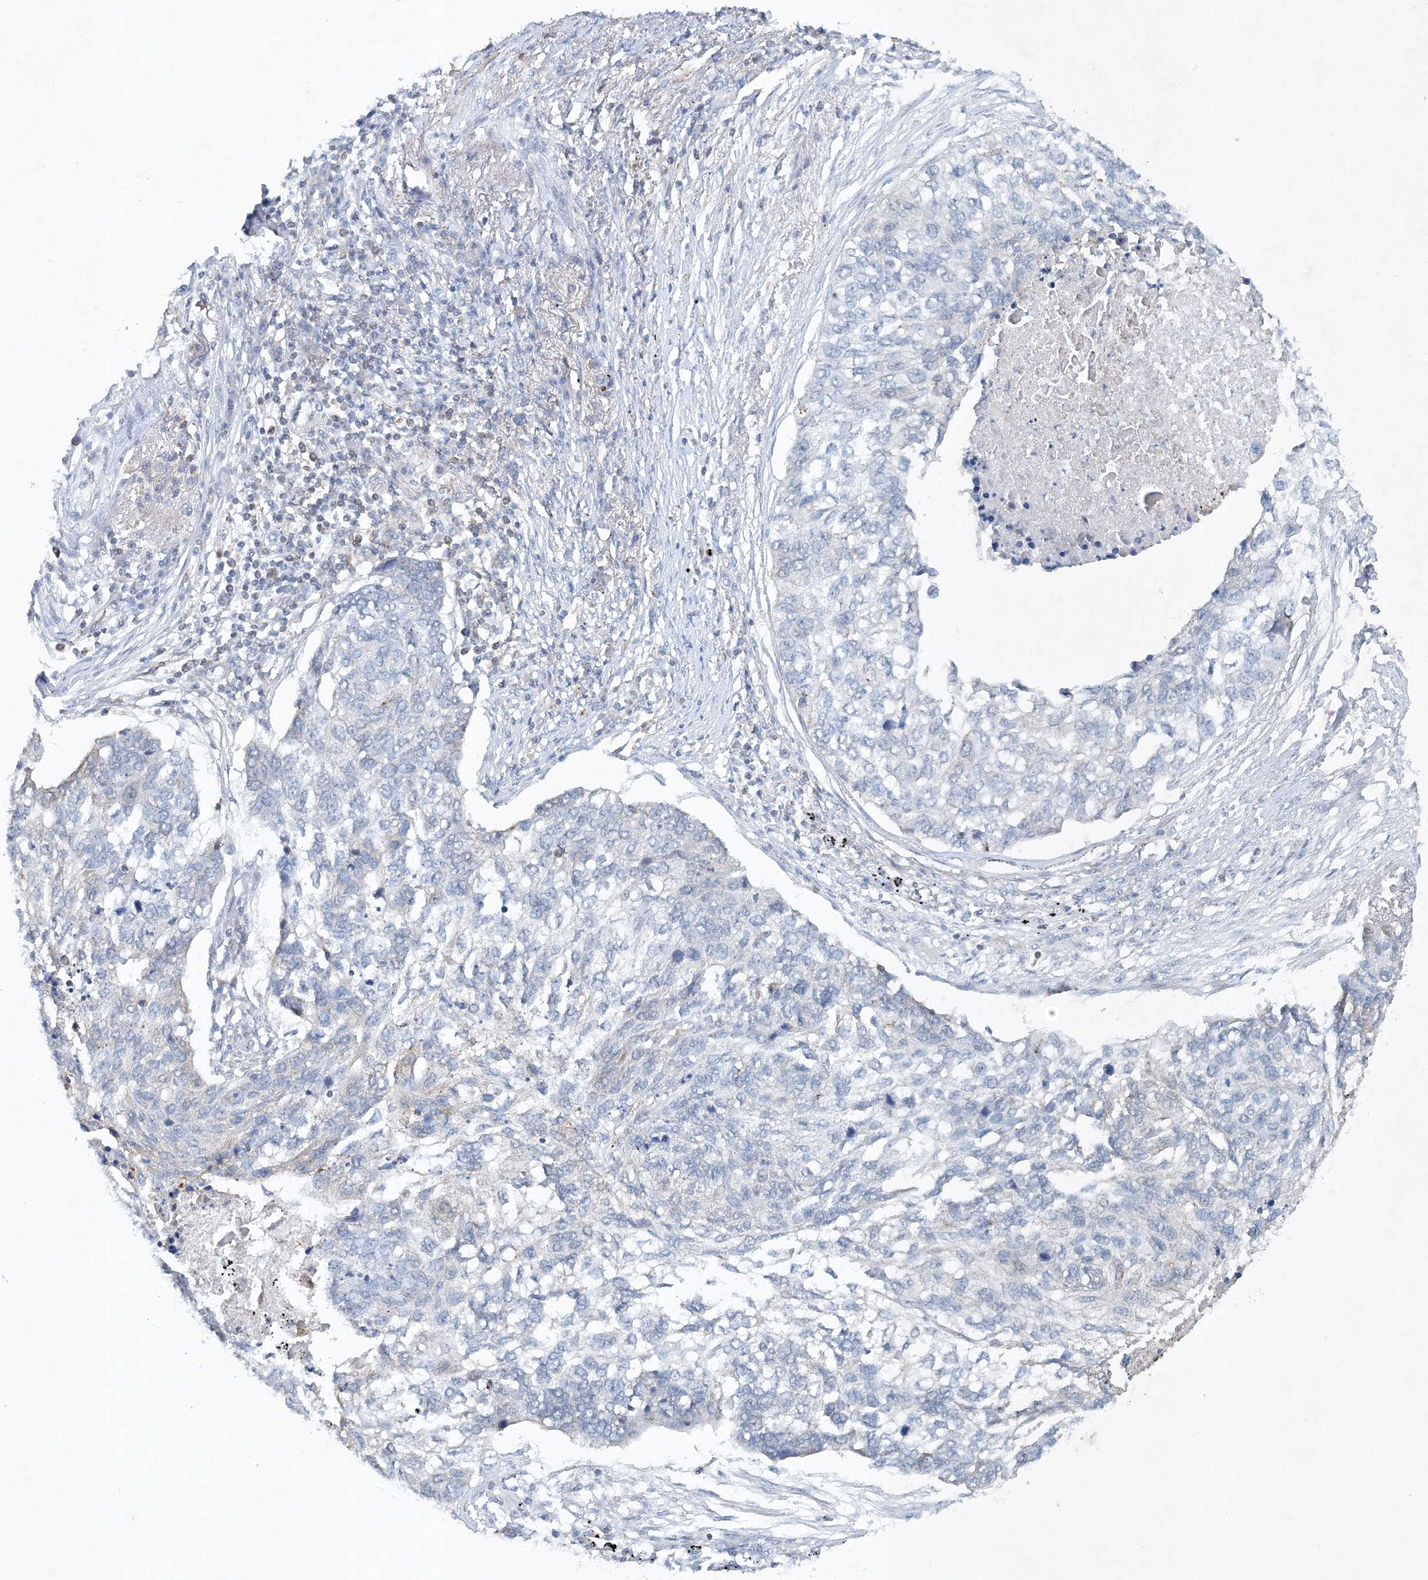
{"staining": {"intensity": "negative", "quantity": "none", "location": "none"}, "tissue": "lung cancer", "cell_type": "Tumor cells", "image_type": "cancer", "snomed": [{"axis": "morphology", "description": "Squamous cell carcinoma, NOS"}, {"axis": "topography", "description": "Lung"}], "caption": "This is a image of immunohistochemistry (IHC) staining of lung squamous cell carcinoma, which shows no expression in tumor cells.", "gene": "SH3BP5", "patient": {"sex": "female", "age": 63}}